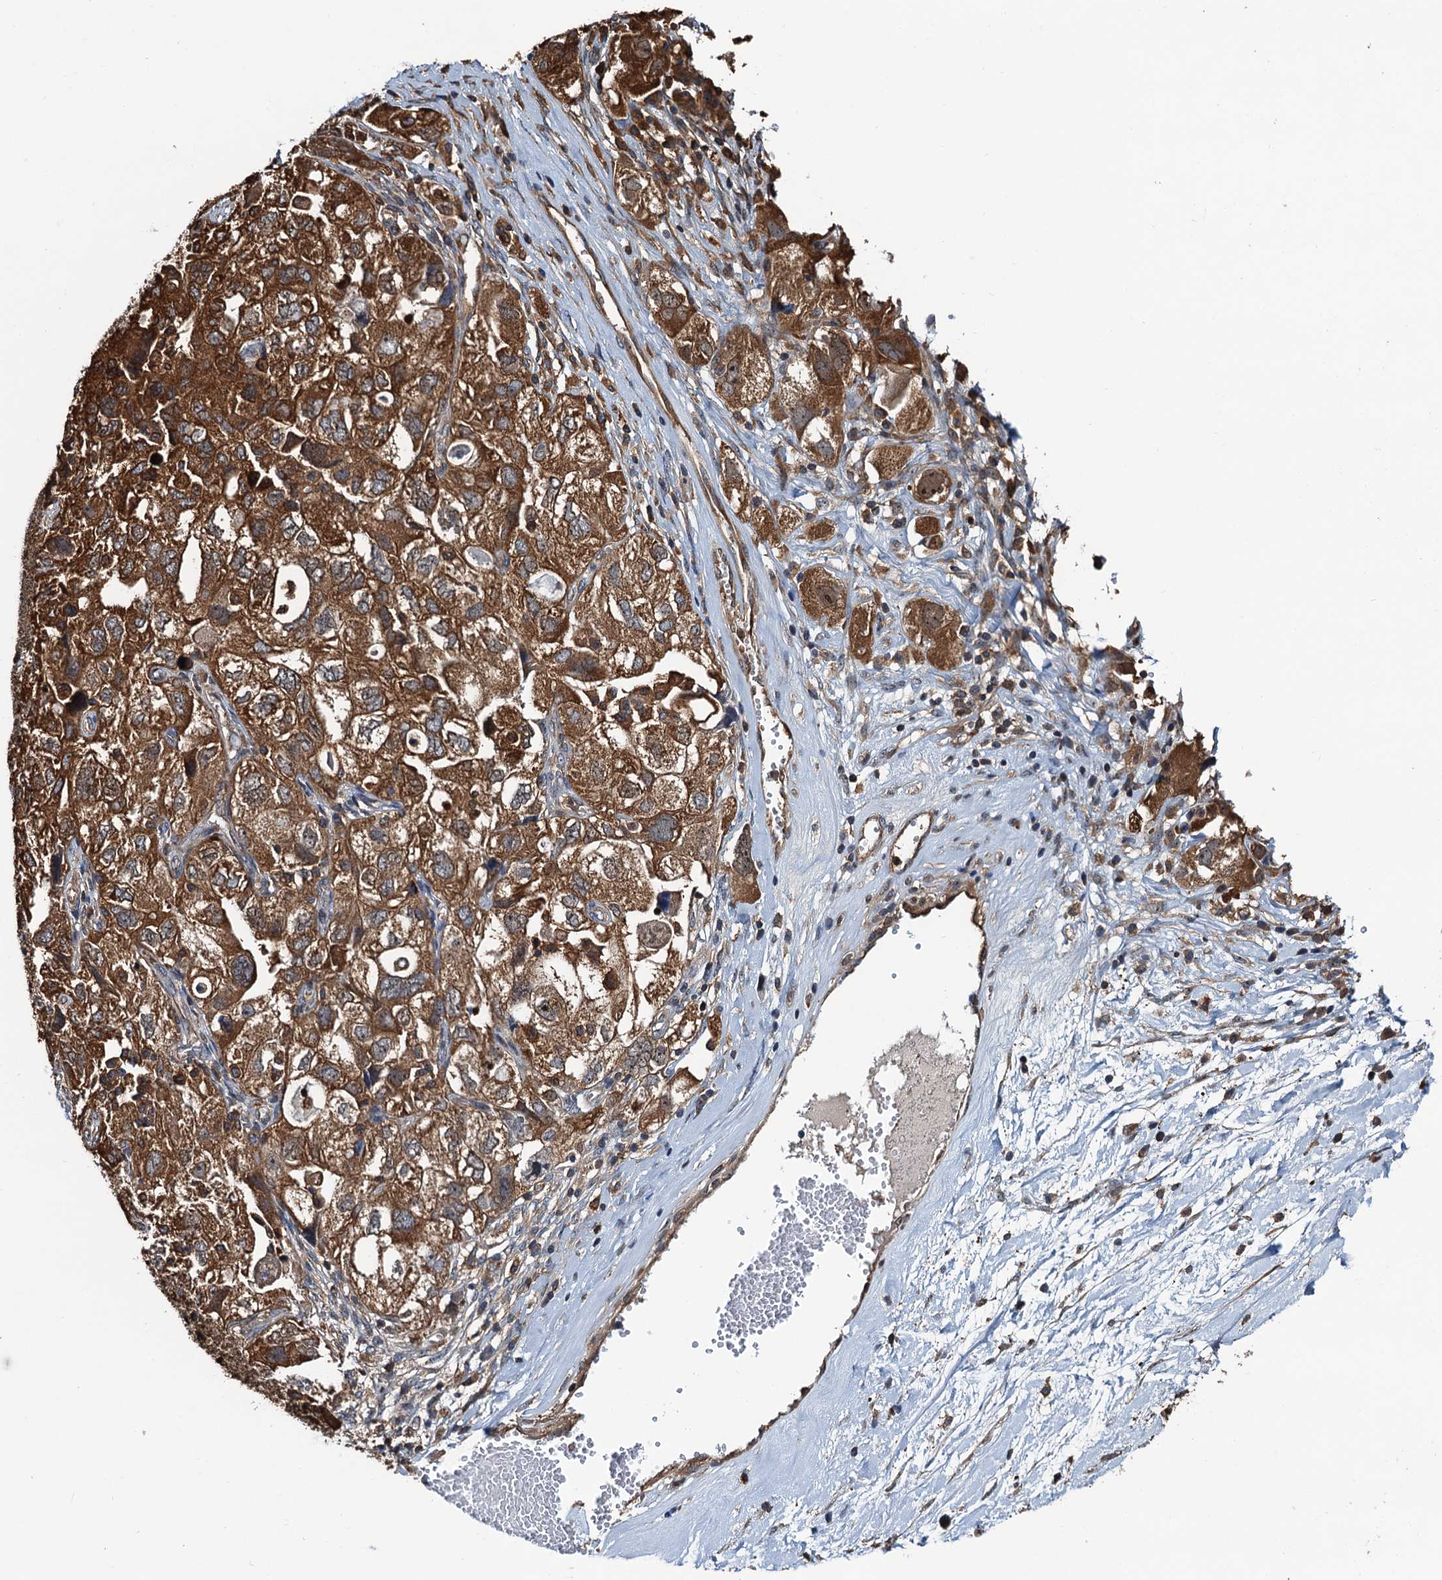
{"staining": {"intensity": "strong", "quantity": ">75%", "location": "cytoplasmic/membranous"}, "tissue": "ovarian cancer", "cell_type": "Tumor cells", "image_type": "cancer", "snomed": [{"axis": "morphology", "description": "Carcinoma, NOS"}, {"axis": "morphology", "description": "Cystadenocarcinoma, serous, NOS"}, {"axis": "topography", "description": "Ovary"}], "caption": "Carcinoma (ovarian) tissue displays strong cytoplasmic/membranous positivity in about >75% of tumor cells The staining is performed using DAB (3,3'-diaminobenzidine) brown chromogen to label protein expression. The nuclei are counter-stained blue using hematoxylin.", "gene": "USP6NL", "patient": {"sex": "female", "age": 69}}